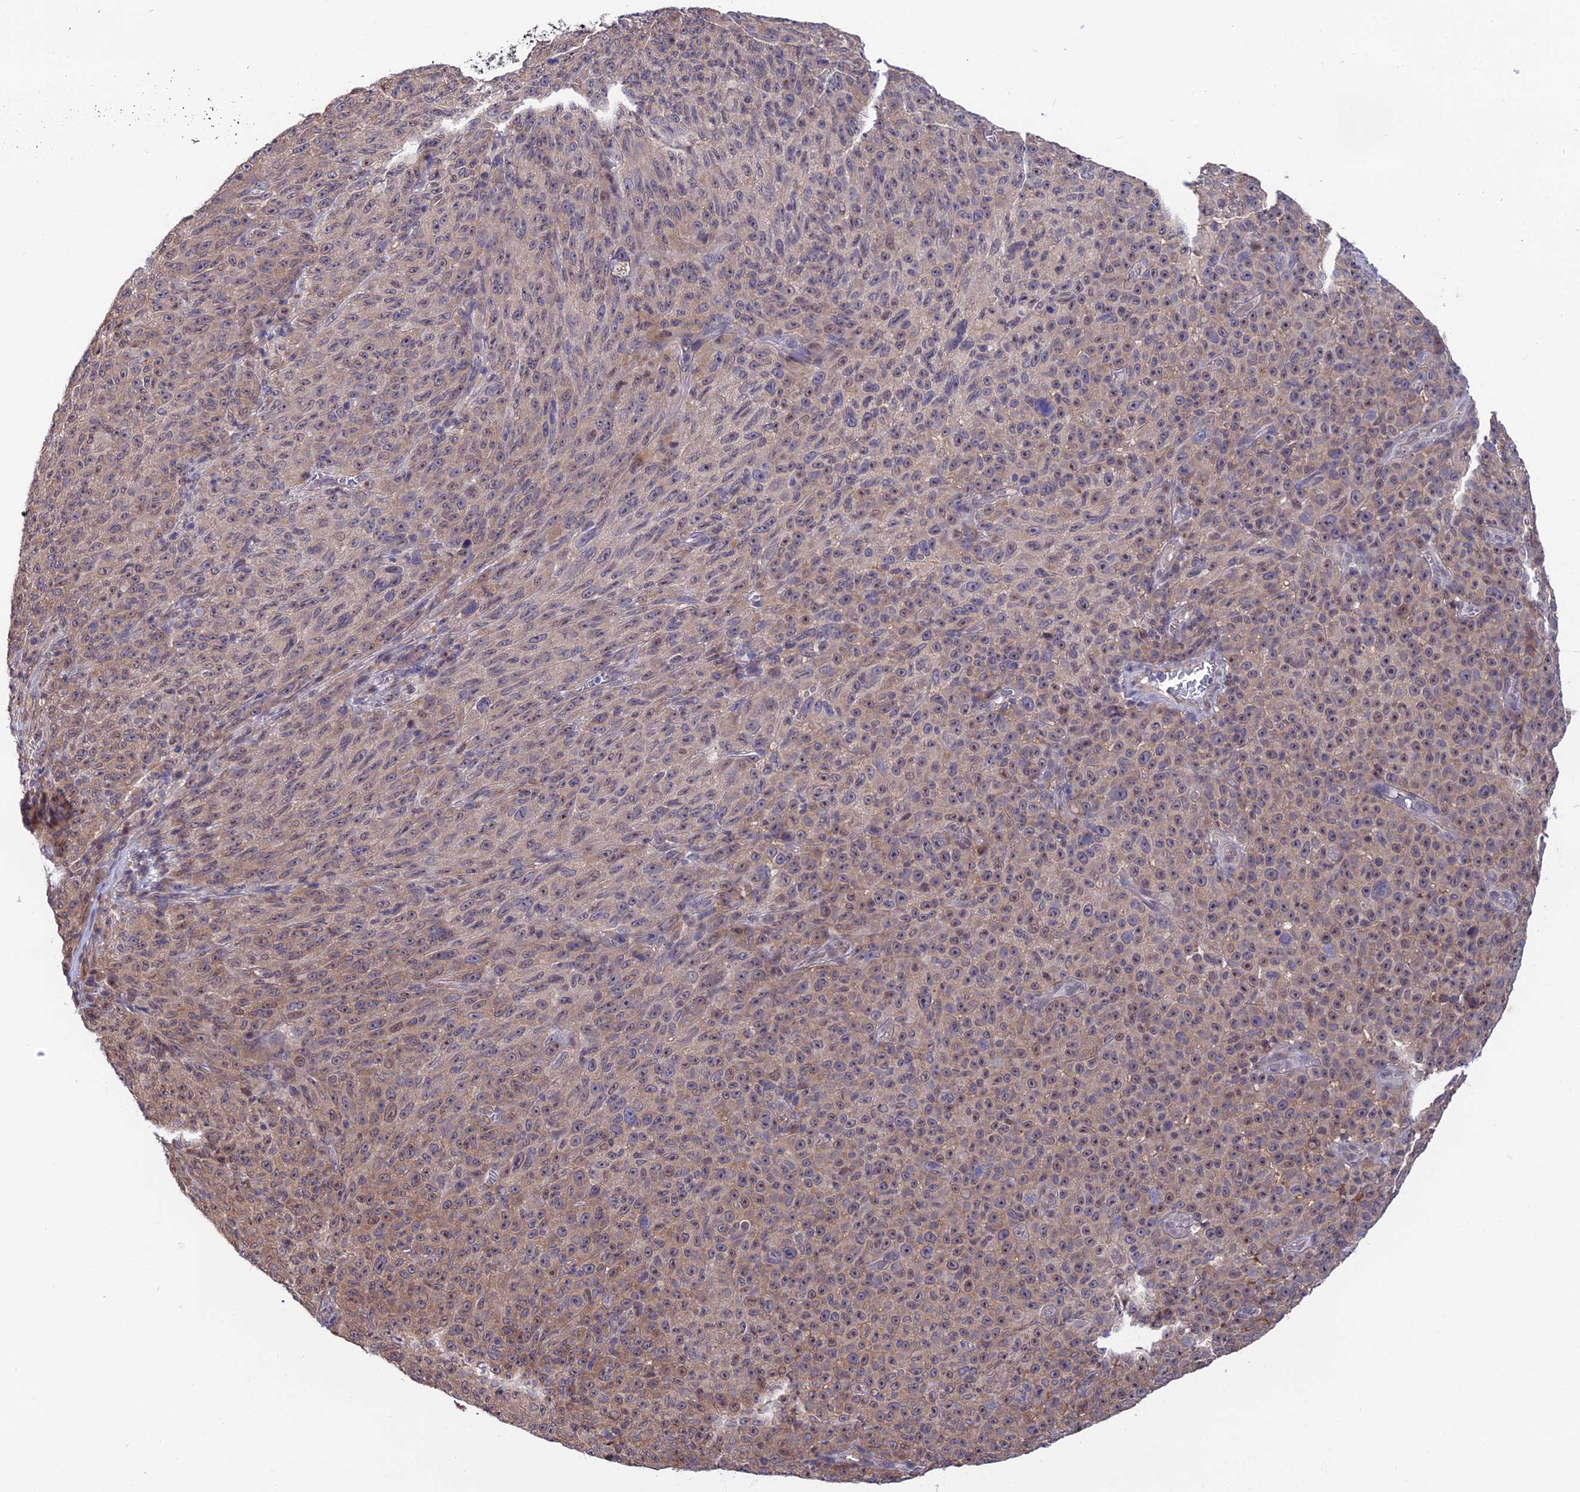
{"staining": {"intensity": "weak", "quantity": "<25%", "location": "cytoplasmic/membranous,nuclear"}, "tissue": "melanoma", "cell_type": "Tumor cells", "image_type": "cancer", "snomed": [{"axis": "morphology", "description": "Malignant melanoma, NOS"}, {"axis": "topography", "description": "Skin"}], "caption": "Immunohistochemistry (IHC) photomicrograph of malignant melanoma stained for a protein (brown), which displays no expression in tumor cells.", "gene": "INPP4A", "patient": {"sex": "female", "age": 82}}